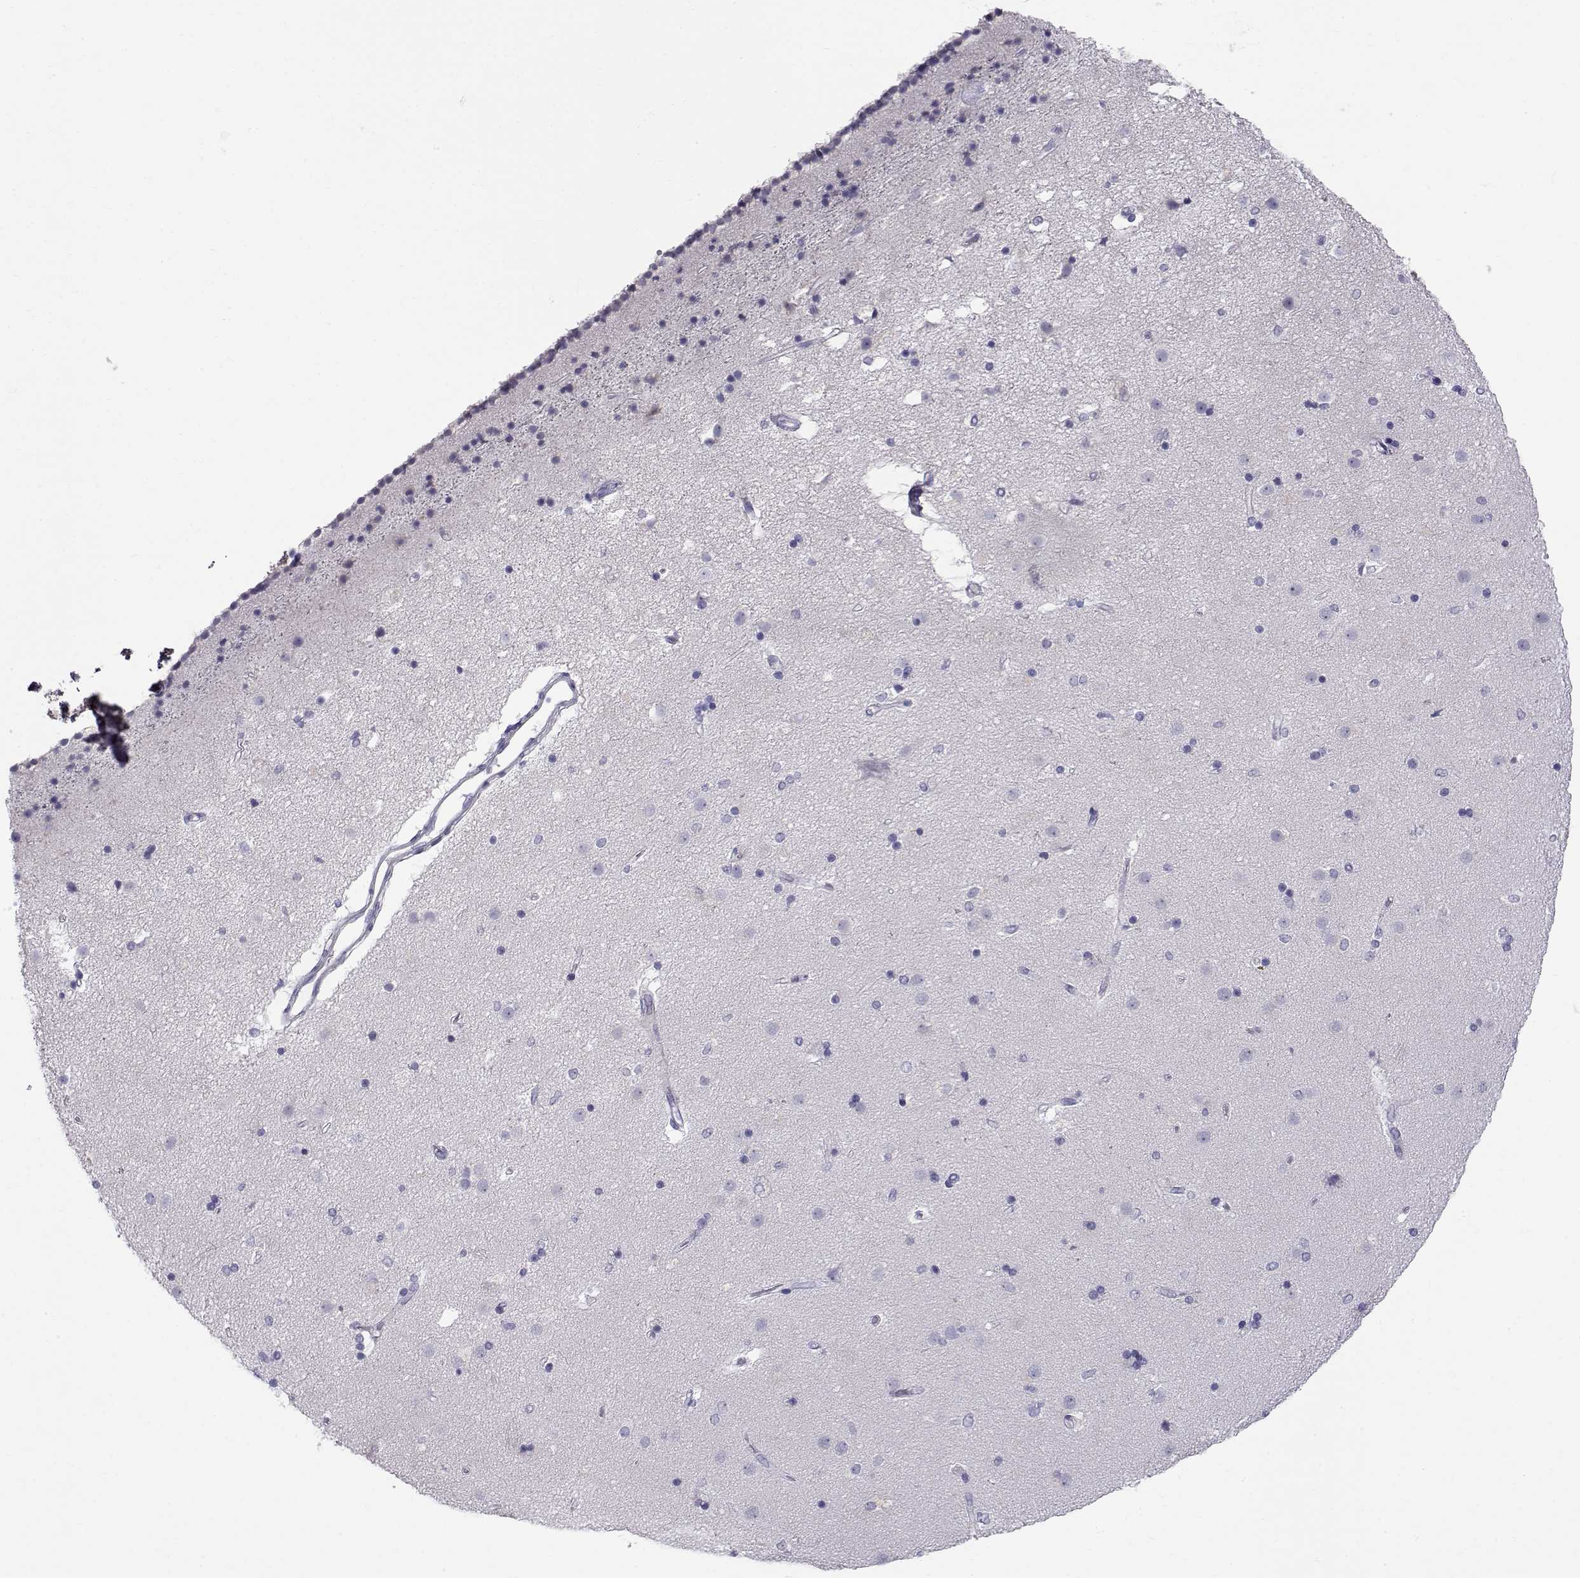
{"staining": {"intensity": "negative", "quantity": "none", "location": "none"}, "tissue": "caudate", "cell_type": "Glial cells", "image_type": "normal", "snomed": [{"axis": "morphology", "description": "Normal tissue, NOS"}, {"axis": "topography", "description": "Lateral ventricle wall"}], "caption": "Immunohistochemistry (IHC) histopathology image of normal caudate: caudate stained with DAB shows no significant protein staining in glial cells. The staining is performed using DAB brown chromogen with nuclei counter-stained in using hematoxylin.", "gene": "RNASE12", "patient": {"sex": "female", "age": 71}}